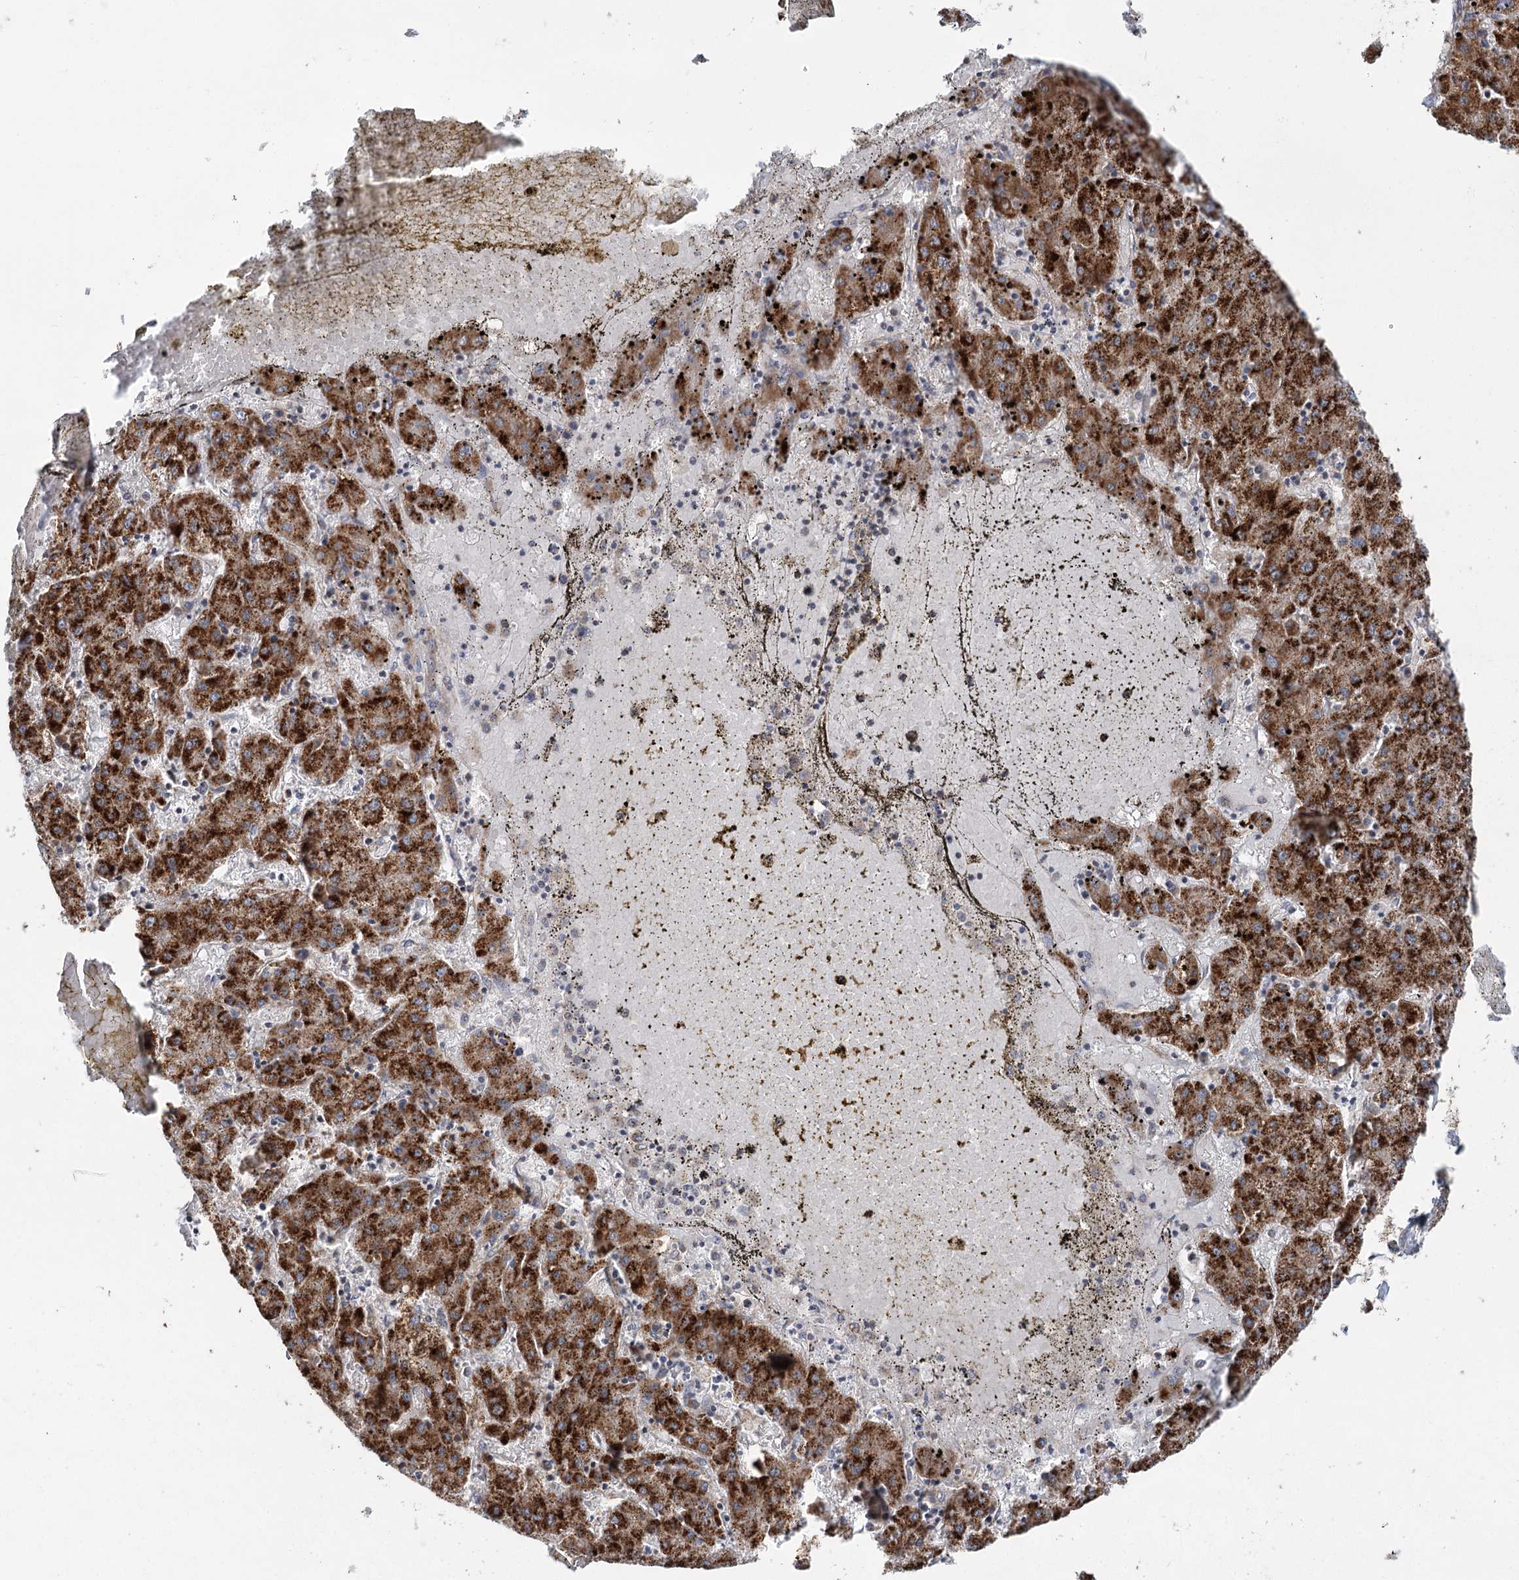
{"staining": {"intensity": "strong", "quantity": ">75%", "location": "cytoplasmic/membranous"}, "tissue": "liver cancer", "cell_type": "Tumor cells", "image_type": "cancer", "snomed": [{"axis": "morphology", "description": "Carcinoma, Hepatocellular, NOS"}, {"axis": "topography", "description": "Liver"}], "caption": "Immunohistochemistry staining of liver cancer (hepatocellular carcinoma), which shows high levels of strong cytoplasmic/membranous expression in approximately >75% of tumor cells indicating strong cytoplasmic/membranous protein positivity. The staining was performed using DAB (3,3'-diaminobenzidine) (brown) for protein detection and nuclei were counterstained in hematoxylin (blue).", "gene": "ACOX2", "patient": {"sex": "male", "age": 72}}